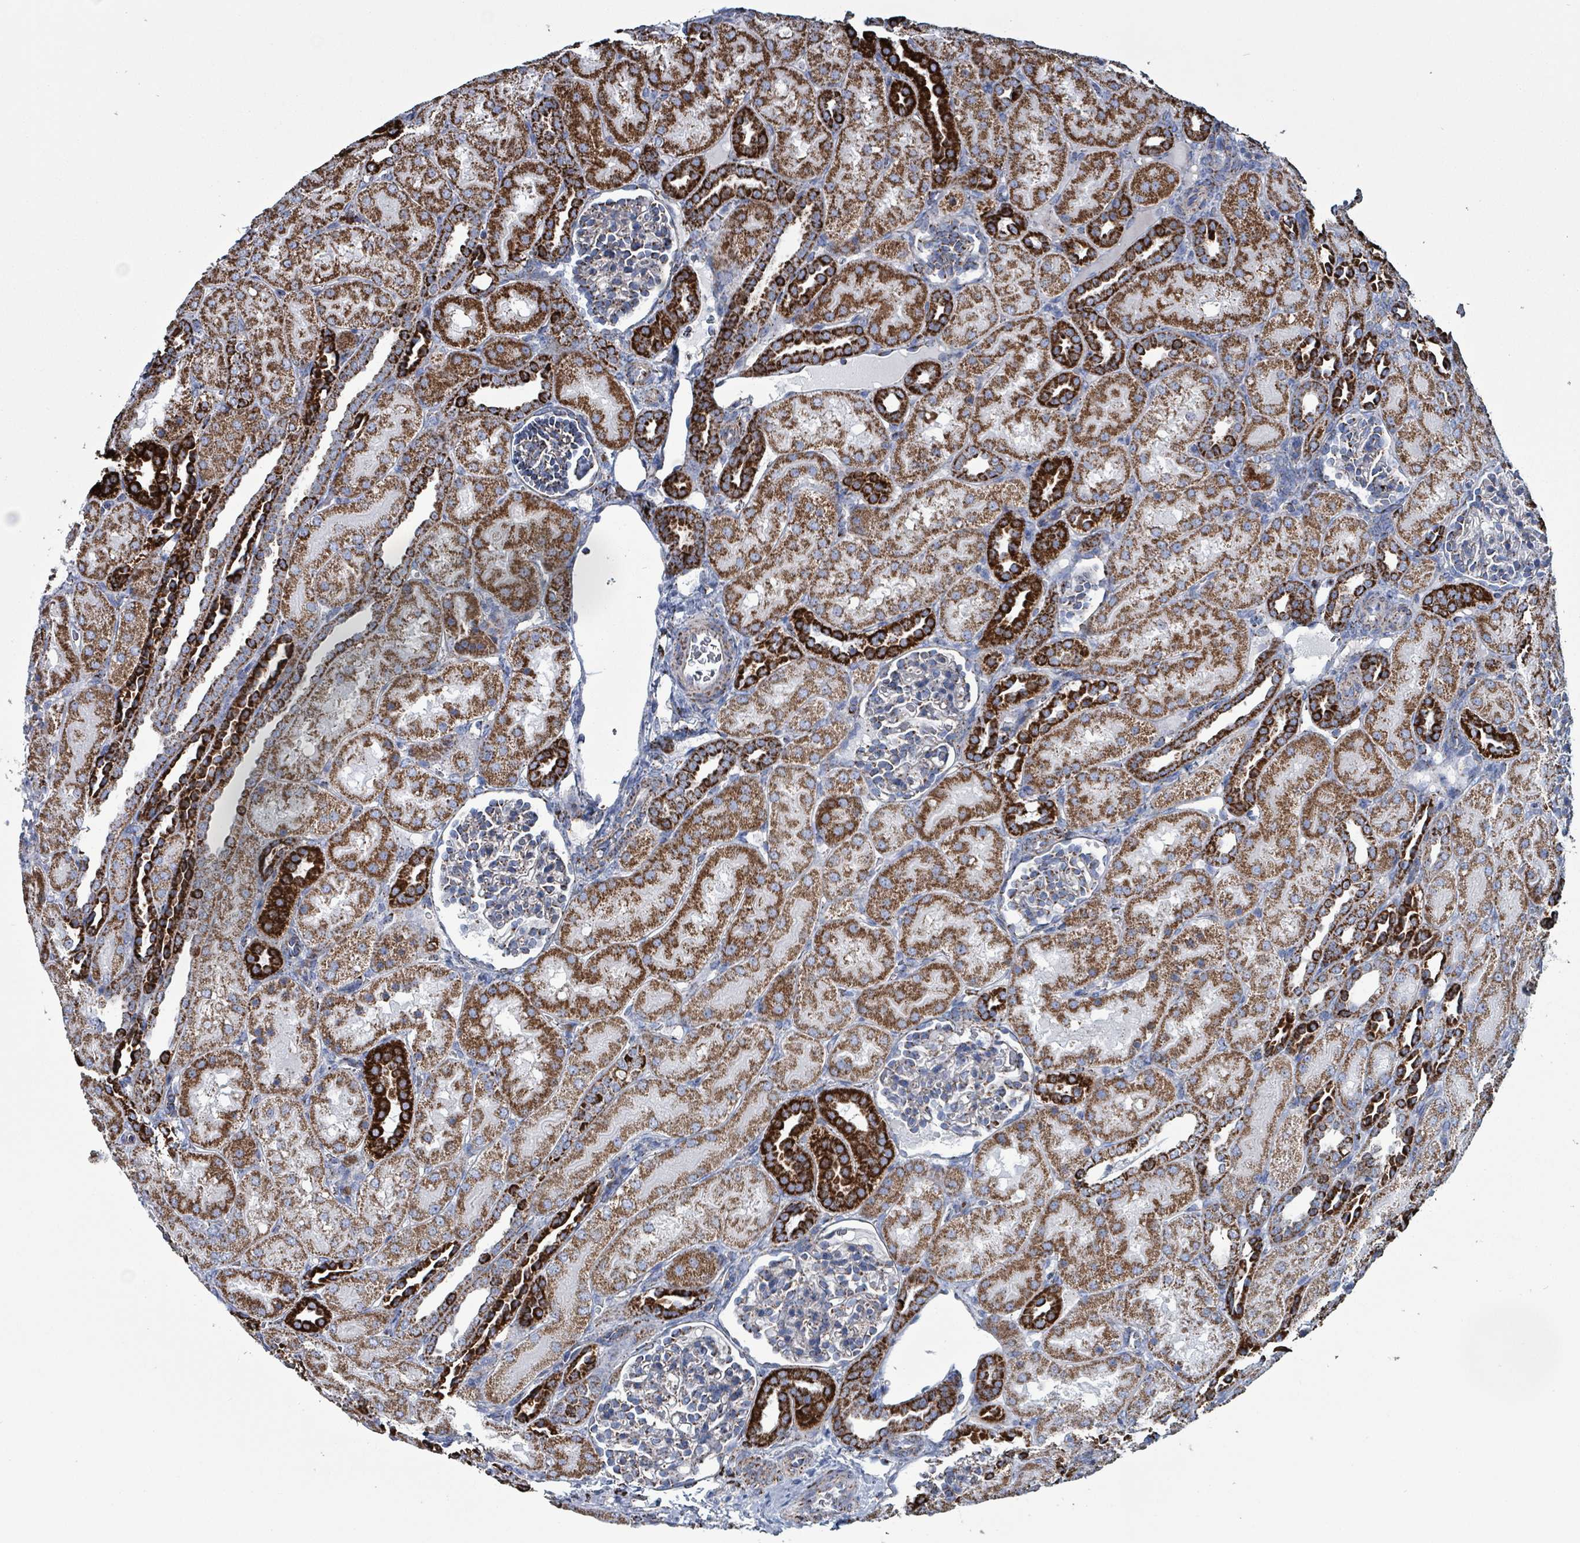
{"staining": {"intensity": "moderate", "quantity": ">75%", "location": "cytoplasmic/membranous"}, "tissue": "kidney", "cell_type": "Cells in glomeruli", "image_type": "normal", "snomed": [{"axis": "morphology", "description": "Normal tissue, NOS"}, {"axis": "topography", "description": "Kidney"}], "caption": "Immunohistochemical staining of benign human kidney exhibits moderate cytoplasmic/membranous protein positivity in about >75% of cells in glomeruli. (DAB = brown stain, brightfield microscopy at high magnification).", "gene": "IDH3B", "patient": {"sex": "male", "age": 1}}